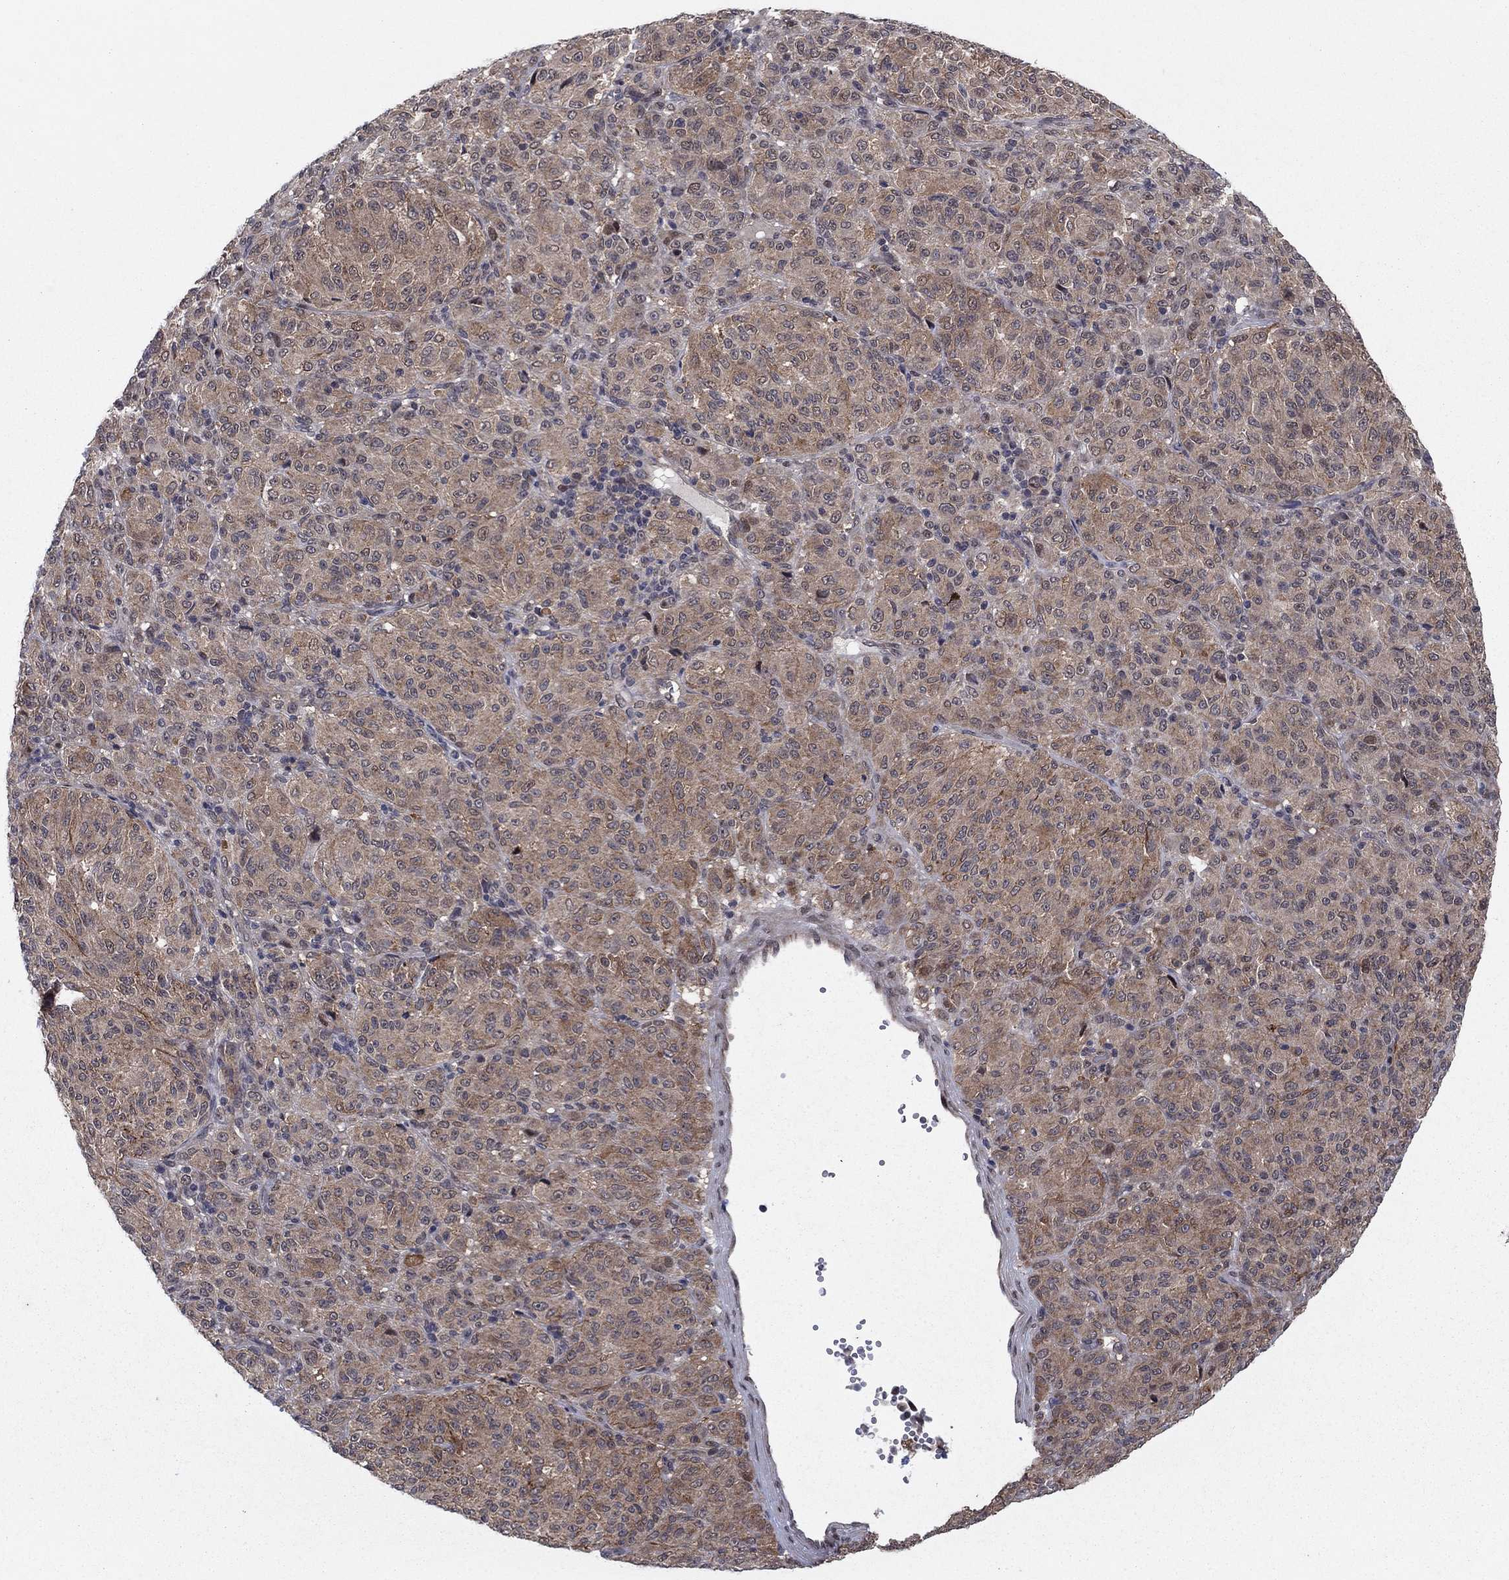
{"staining": {"intensity": "weak", "quantity": ">75%", "location": "cytoplasmic/membranous"}, "tissue": "melanoma", "cell_type": "Tumor cells", "image_type": "cancer", "snomed": [{"axis": "morphology", "description": "Malignant melanoma, Metastatic site"}, {"axis": "topography", "description": "Brain"}], "caption": "A brown stain labels weak cytoplasmic/membranous expression of a protein in human malignant melanoma (metastatic site) tumor cells.", "gene": "PSMC1", "patient": {"sex": "female", "age": 56}}